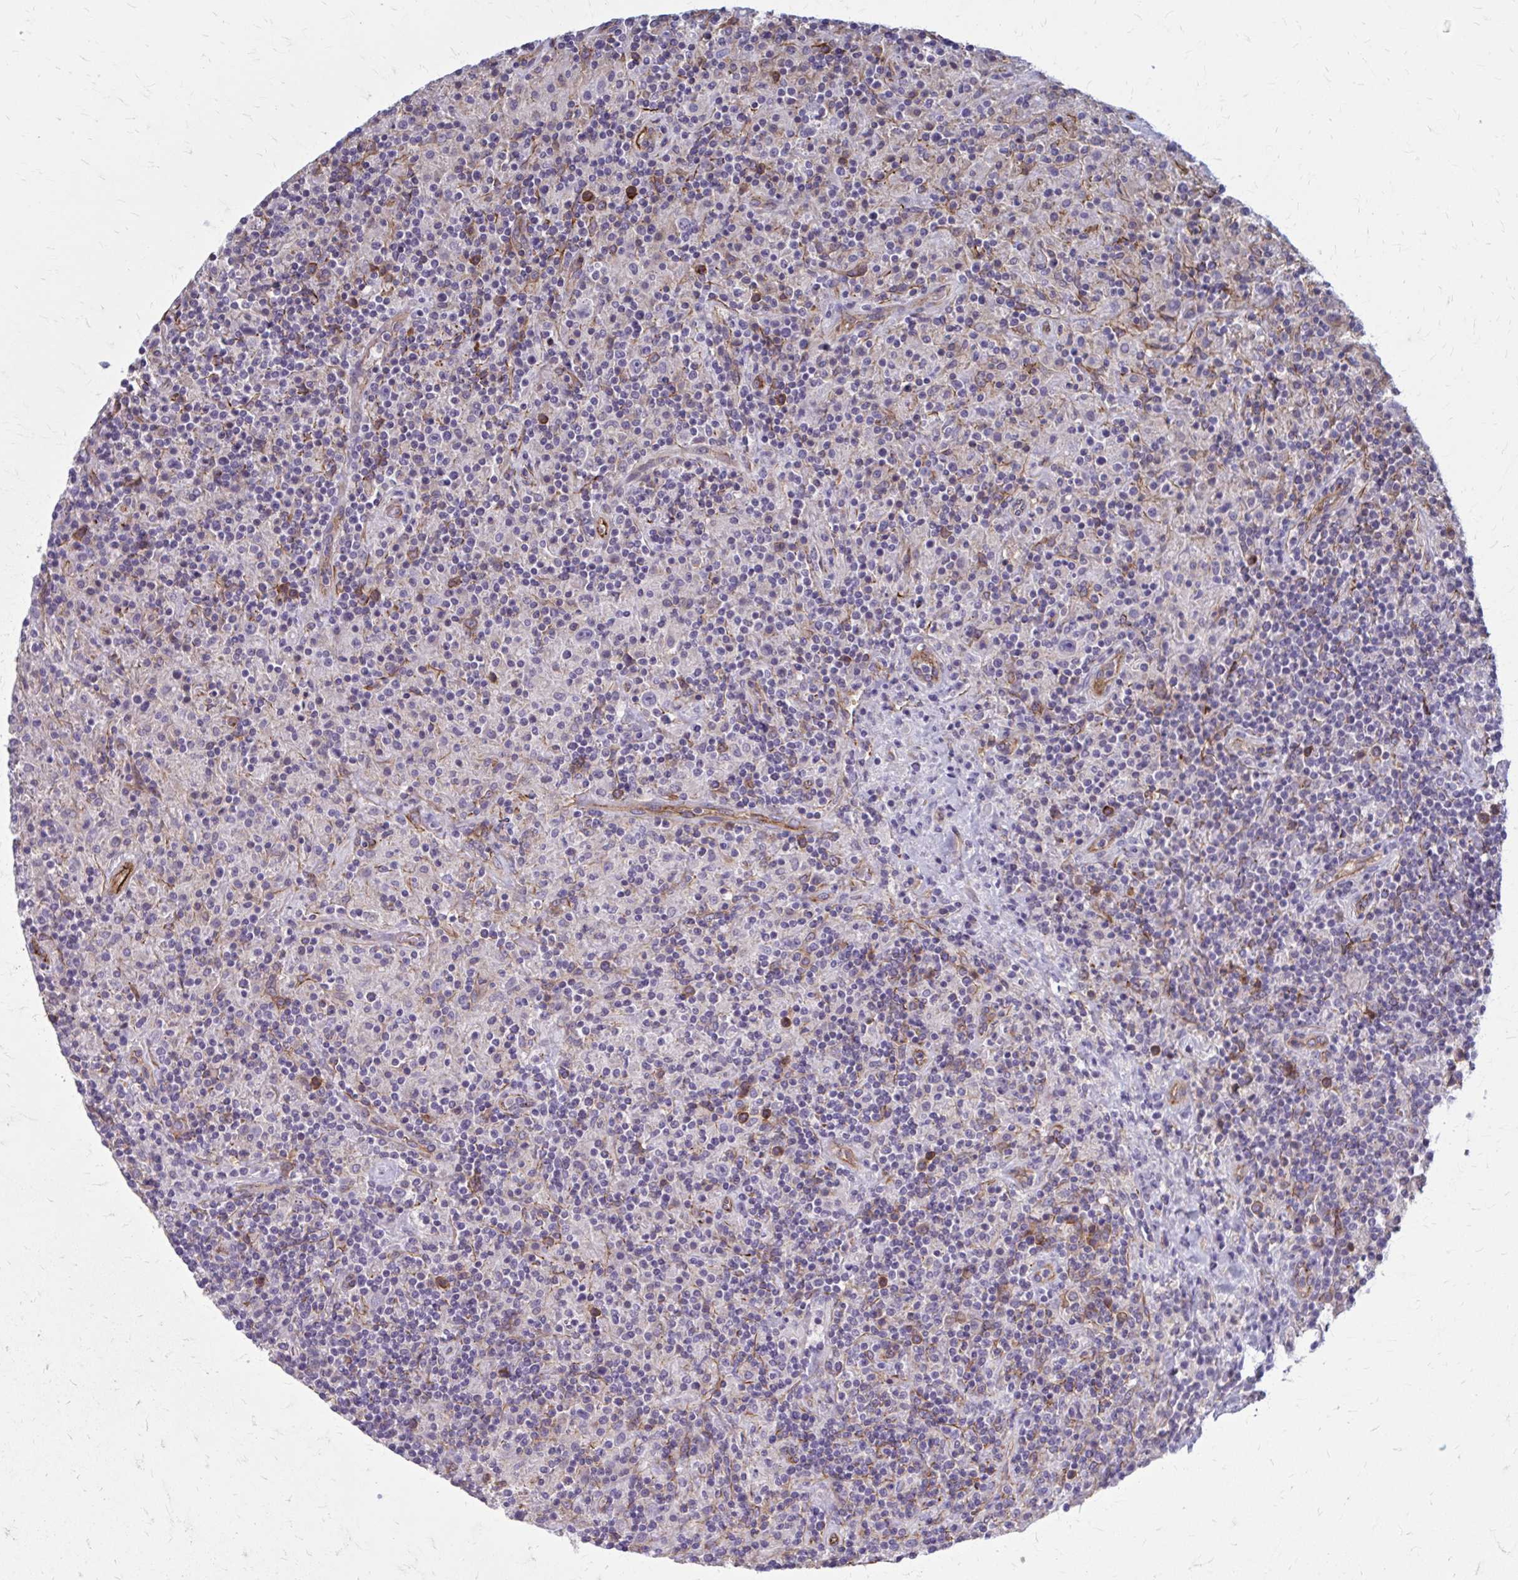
{"staining": {"intensity": "negative", "quantity": "none", "location": "none"}, "tissue": "lymphoma", "cell_type": "Tumor cells", "image_type": "cancer", "snomed": [{"axis": "morphology", "description": "Hodgkin's disease, NOS"}, {"axis": "topography", "description": "Lymph node"}], "caption": "Immunohistochemistry image of neoplastic tissue: lymphoma stained with DAB shows no significant protein expression in tumor cells.", "gene": "ZDHHC7", "patient": {"sex": "male", "age": 70}}